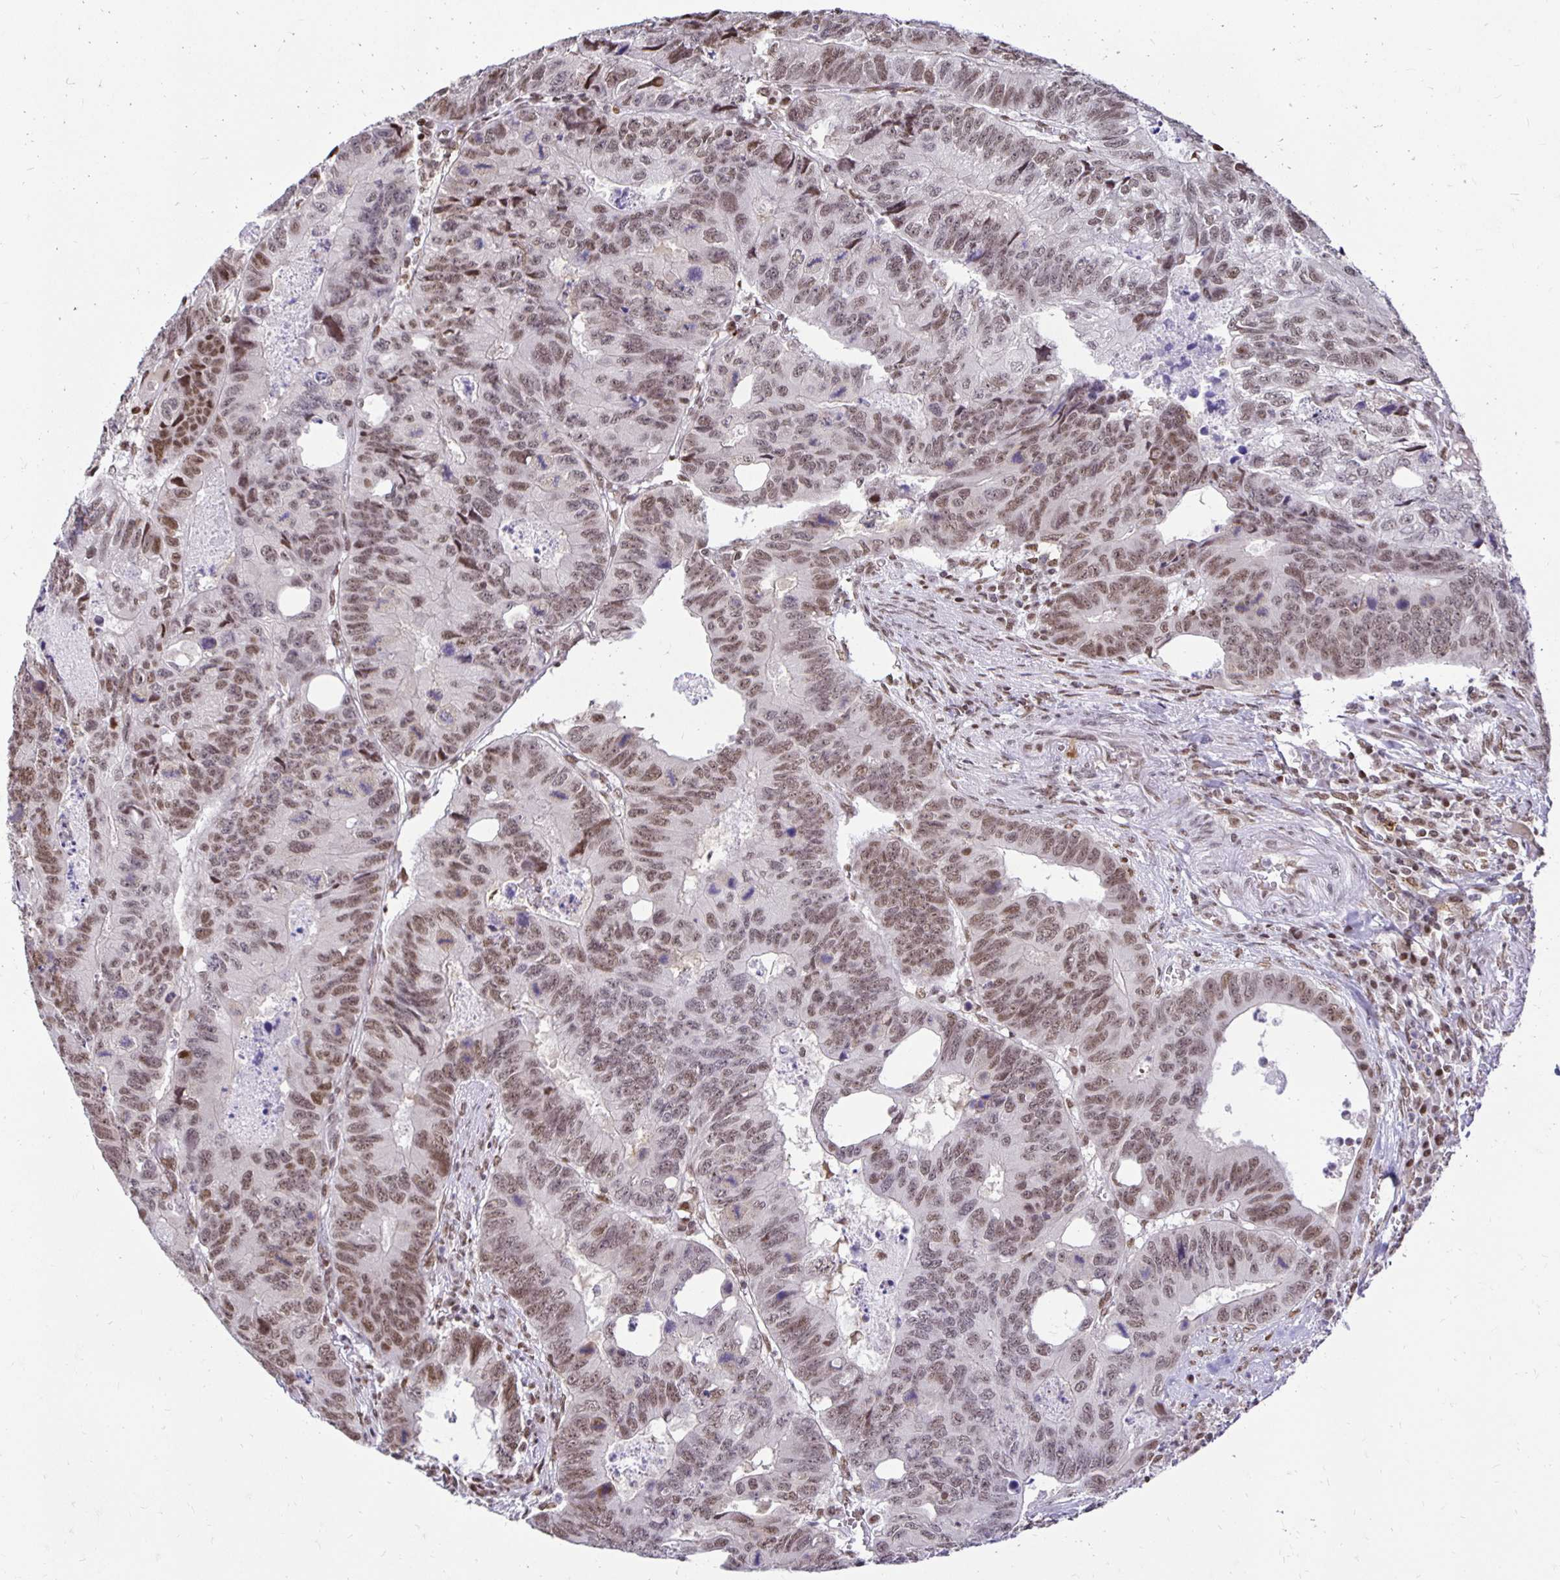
{"staining": {"intensity": "moderate", "quantity": ">75%", "location": "nuclear"}, "tissue": "colorectal cancer", "cell_type": "Tumor cells", "image_type": "cancer", "snomed": [{"axis": "morphology", "description": "Adenocarcinoma, NOS"}, {"axis": "topography", "description": "Colon"}], "caption": "This image displays immunohistochemistry staining of human colorectal cancer, with medium moderate nuclear positivity in approximately >75% of tumor cells.", "gene": "ZNF579", "patient": {"sex": "male", "age": 62}}